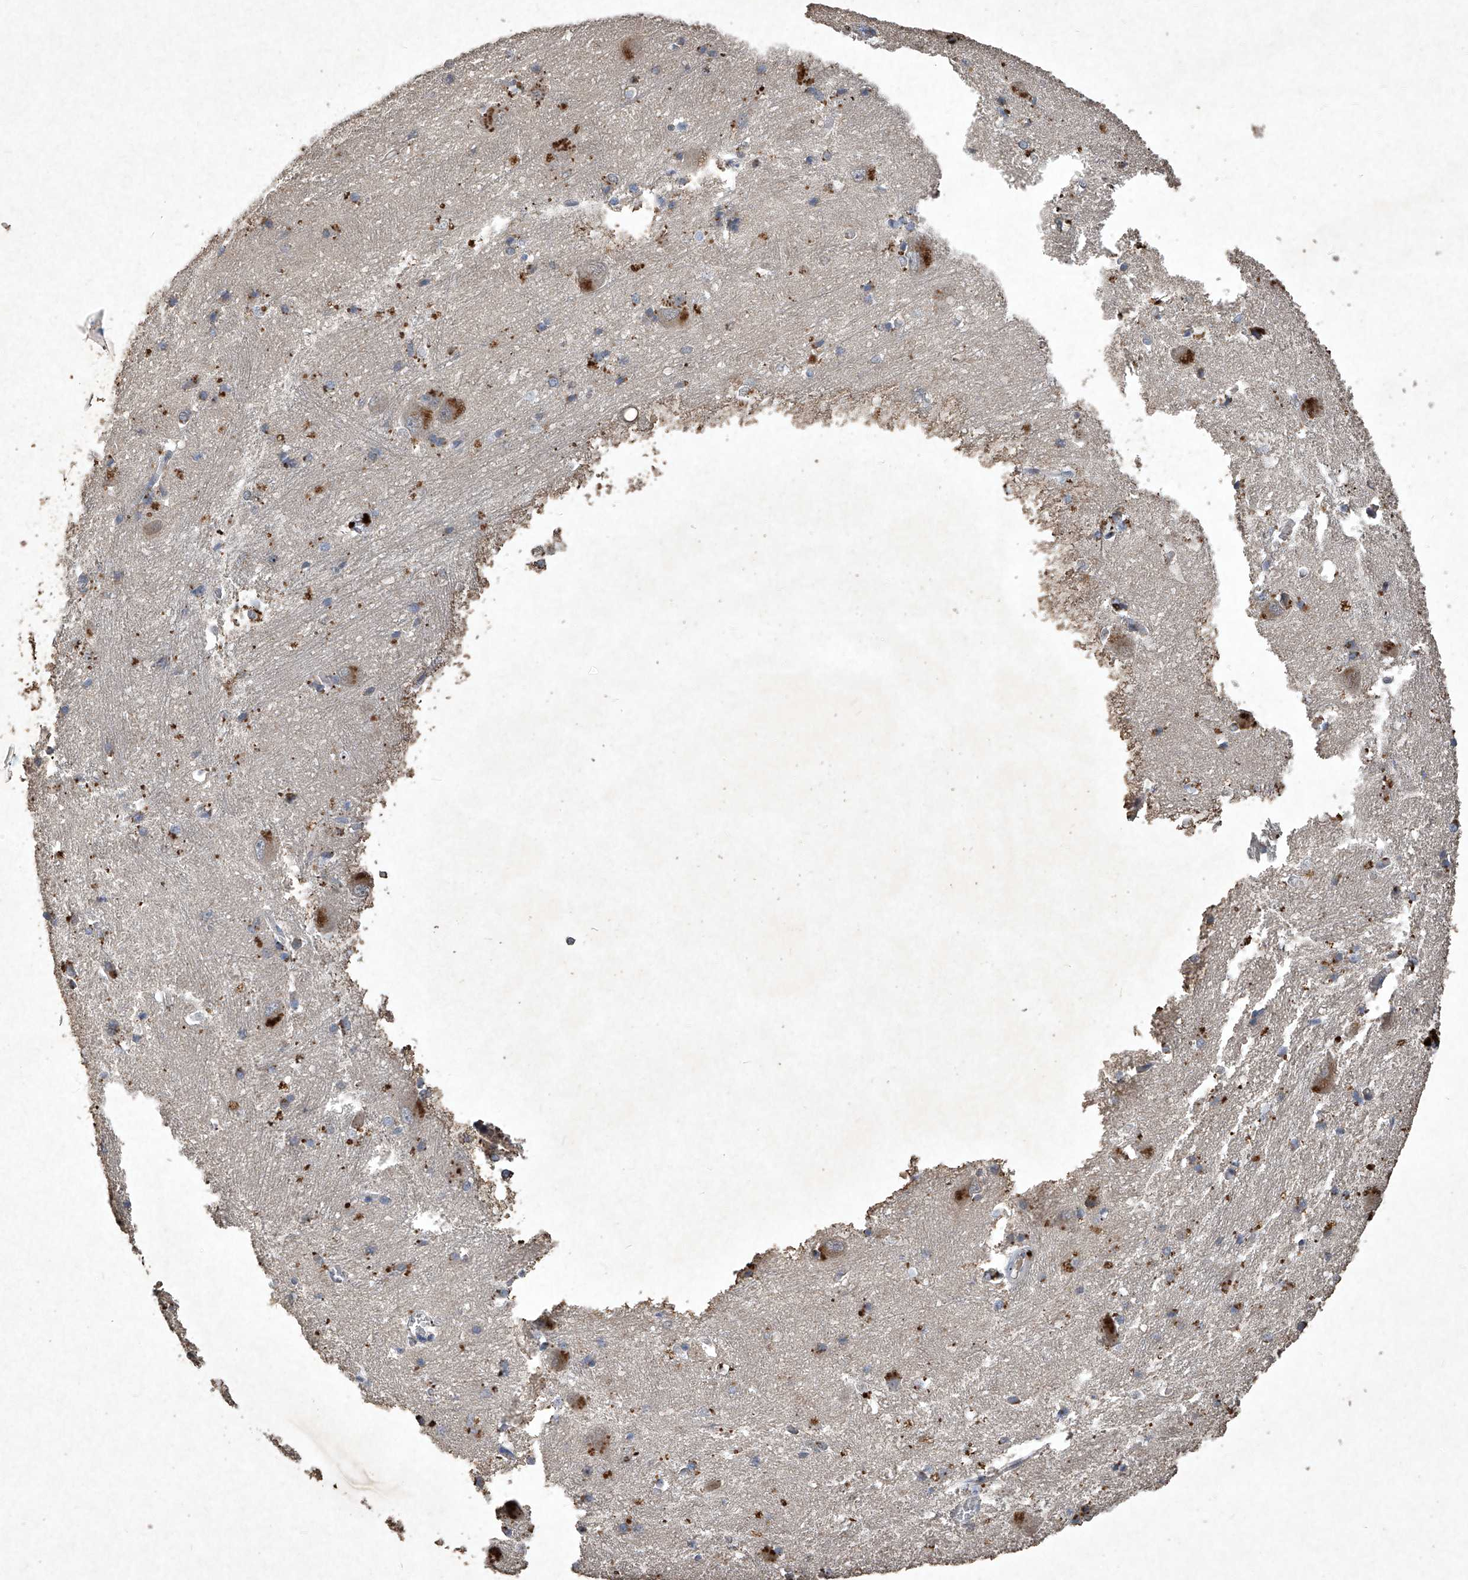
{"staining": {"intensity": "moderate", "quantity": "25%-75%", "location": "cytoplasmic/membranous"}, "tissue": "caudate", "cell_type": "Glial cells", "image_type": "normal", "snomed": [{"axis": "morphology", "description": "Normal tissue, NOS"}, {"axis": "topography", "description": "Lateral ventricle wall"}], "caption": "Caudate stained with DAB immunohistochemistry (IHC) reveals medium levels of moderate cytoplasmic/membranous staining in approximately 25%-75% of glial cells. The staining was performed using DAB to visualize the protein expression in brown, while the nuclei were stained in blue with hematoxylin (Magnification: 20x).", "gene": "MED16", "patient": {"sex": "male", "age": 37}}